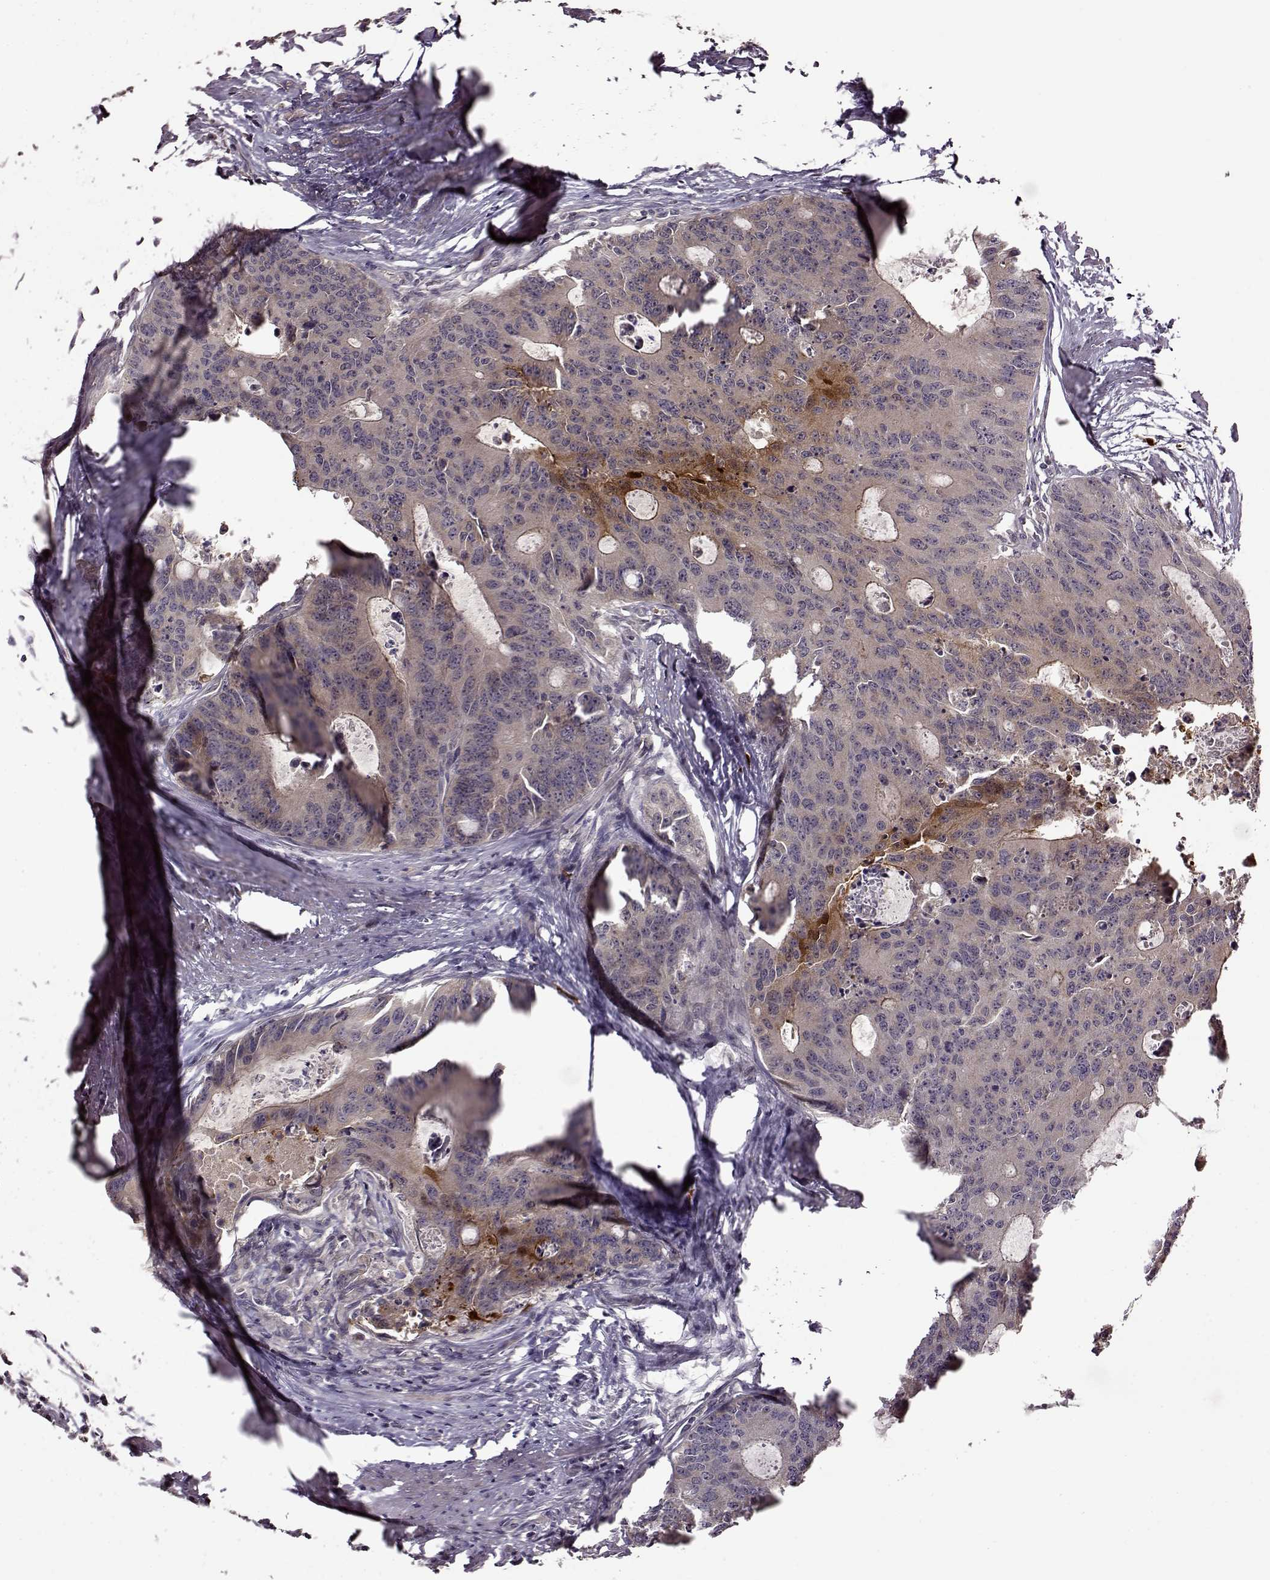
{"staining": {"intensity": "strong", "quantity": "<25%", "location": "cytoplasmic/membranous"}, "tissue": "colorectal cancer", "cell_type": "Tumor cells", "image_type": "cancer", "snomed": [{"axis": "morphology", "description": "Adenocarcinoma, NOS"}, {"axis": "topography", "description": "Colon"}], "caption": "Protein analysis of adenocarcinoma (colorectal) tissue demonstrates strong cytoplasmic/membranous staining in approximately <25% of tumor cells.", "gene": "MAIP1", "patient": {"sex": "male", "age": 67}}